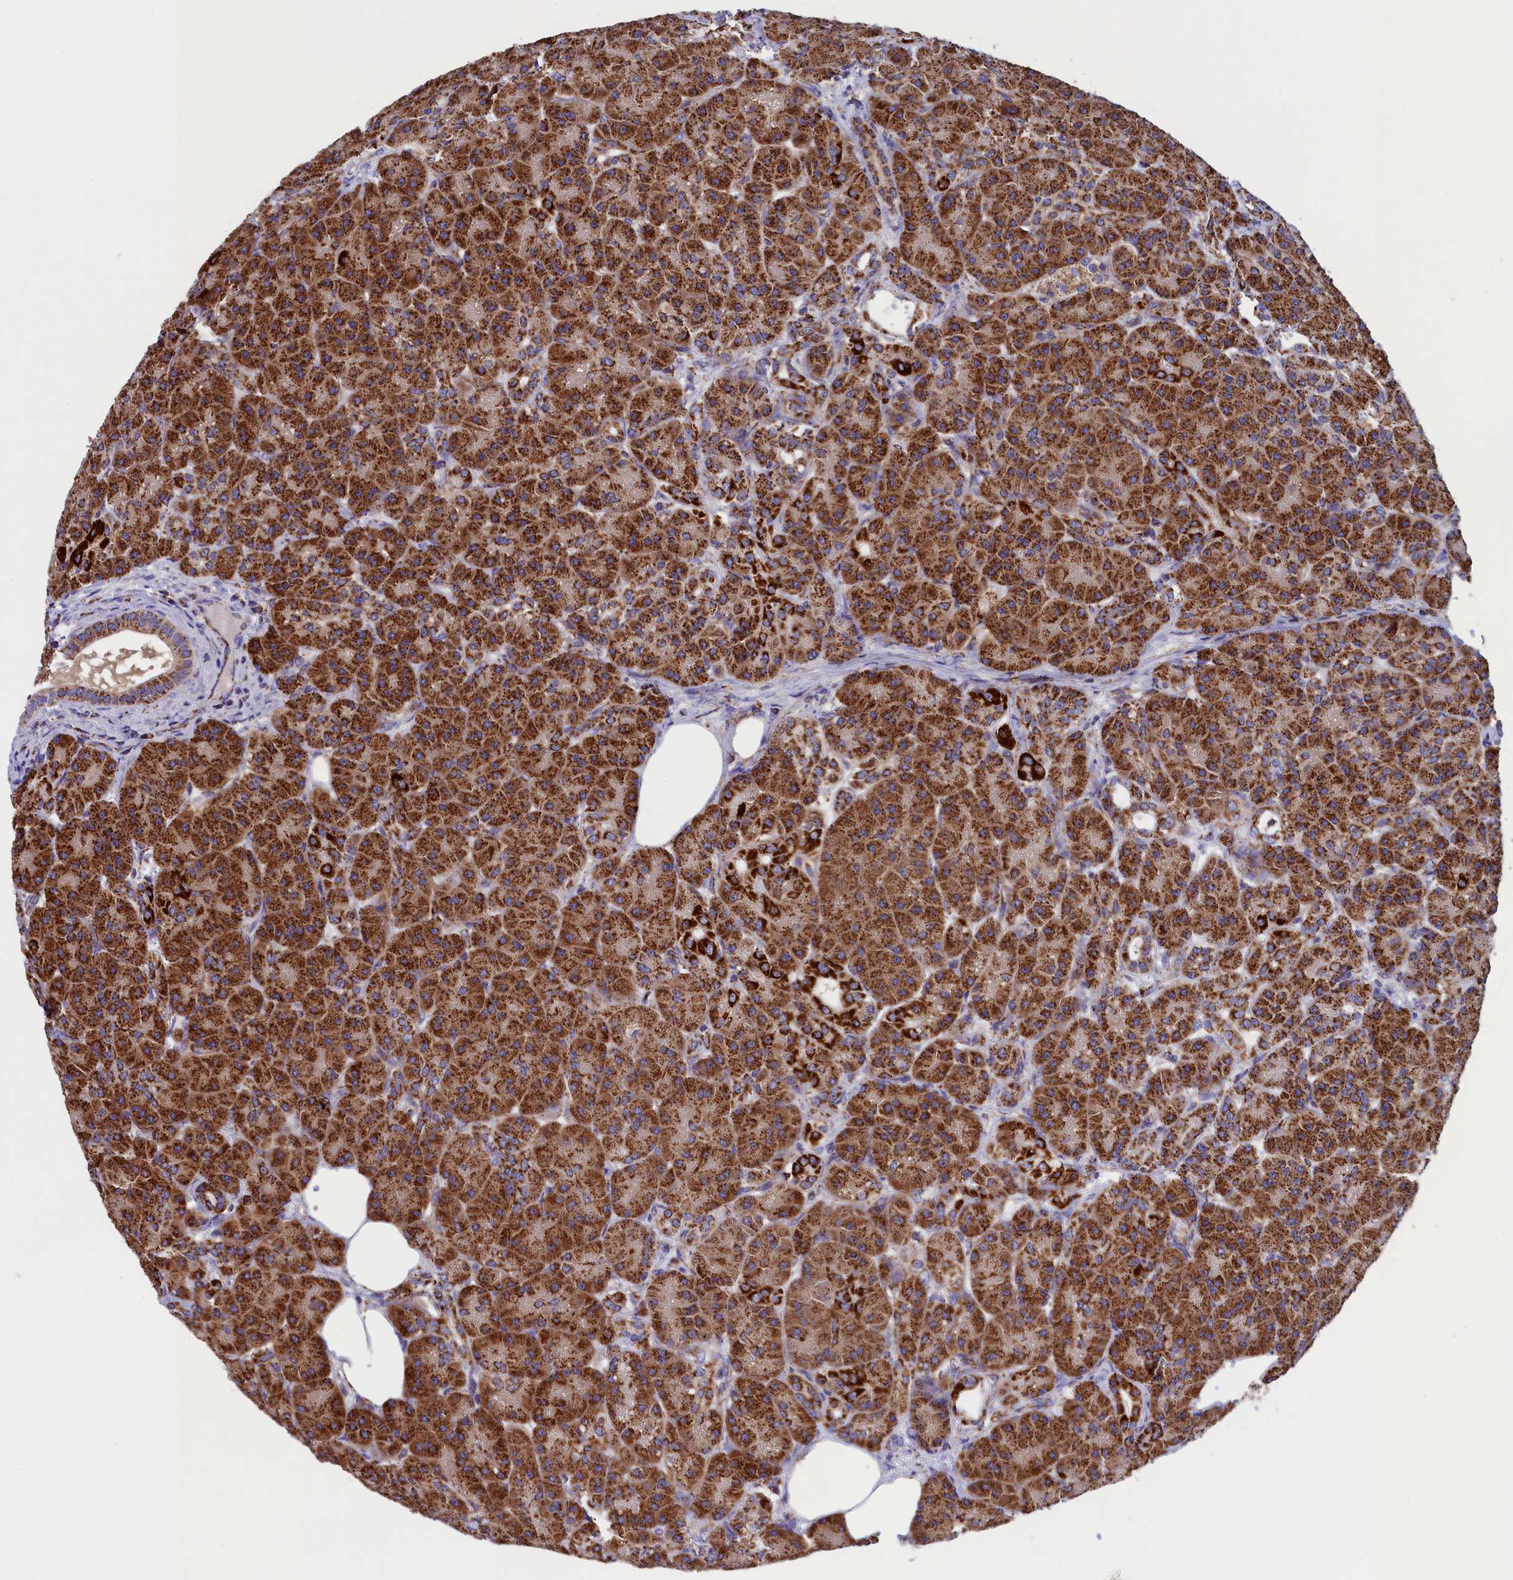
{"staining": {"intensity": "strong", "quantity": ">75%", "location": "cytoplasmic/membranous"}, "tissue": "pancreas", "cell_type": "Exocrine glandular cells", "image_type": "normal", "snomed": [{"axis": "morphology", "description": "Normal tissue, NOS"}, {"axis": "topography", "description": "Pancreas"}], "caption": "This is a micrograph of immunohistochemistry (IHC) staining of benign pancreas, which shows strong staining in the cytoplasmic/membranous of exocrine glandular cells.", "gene": "SLC39A3", "patient": {"sex": "male", "age": 63}}